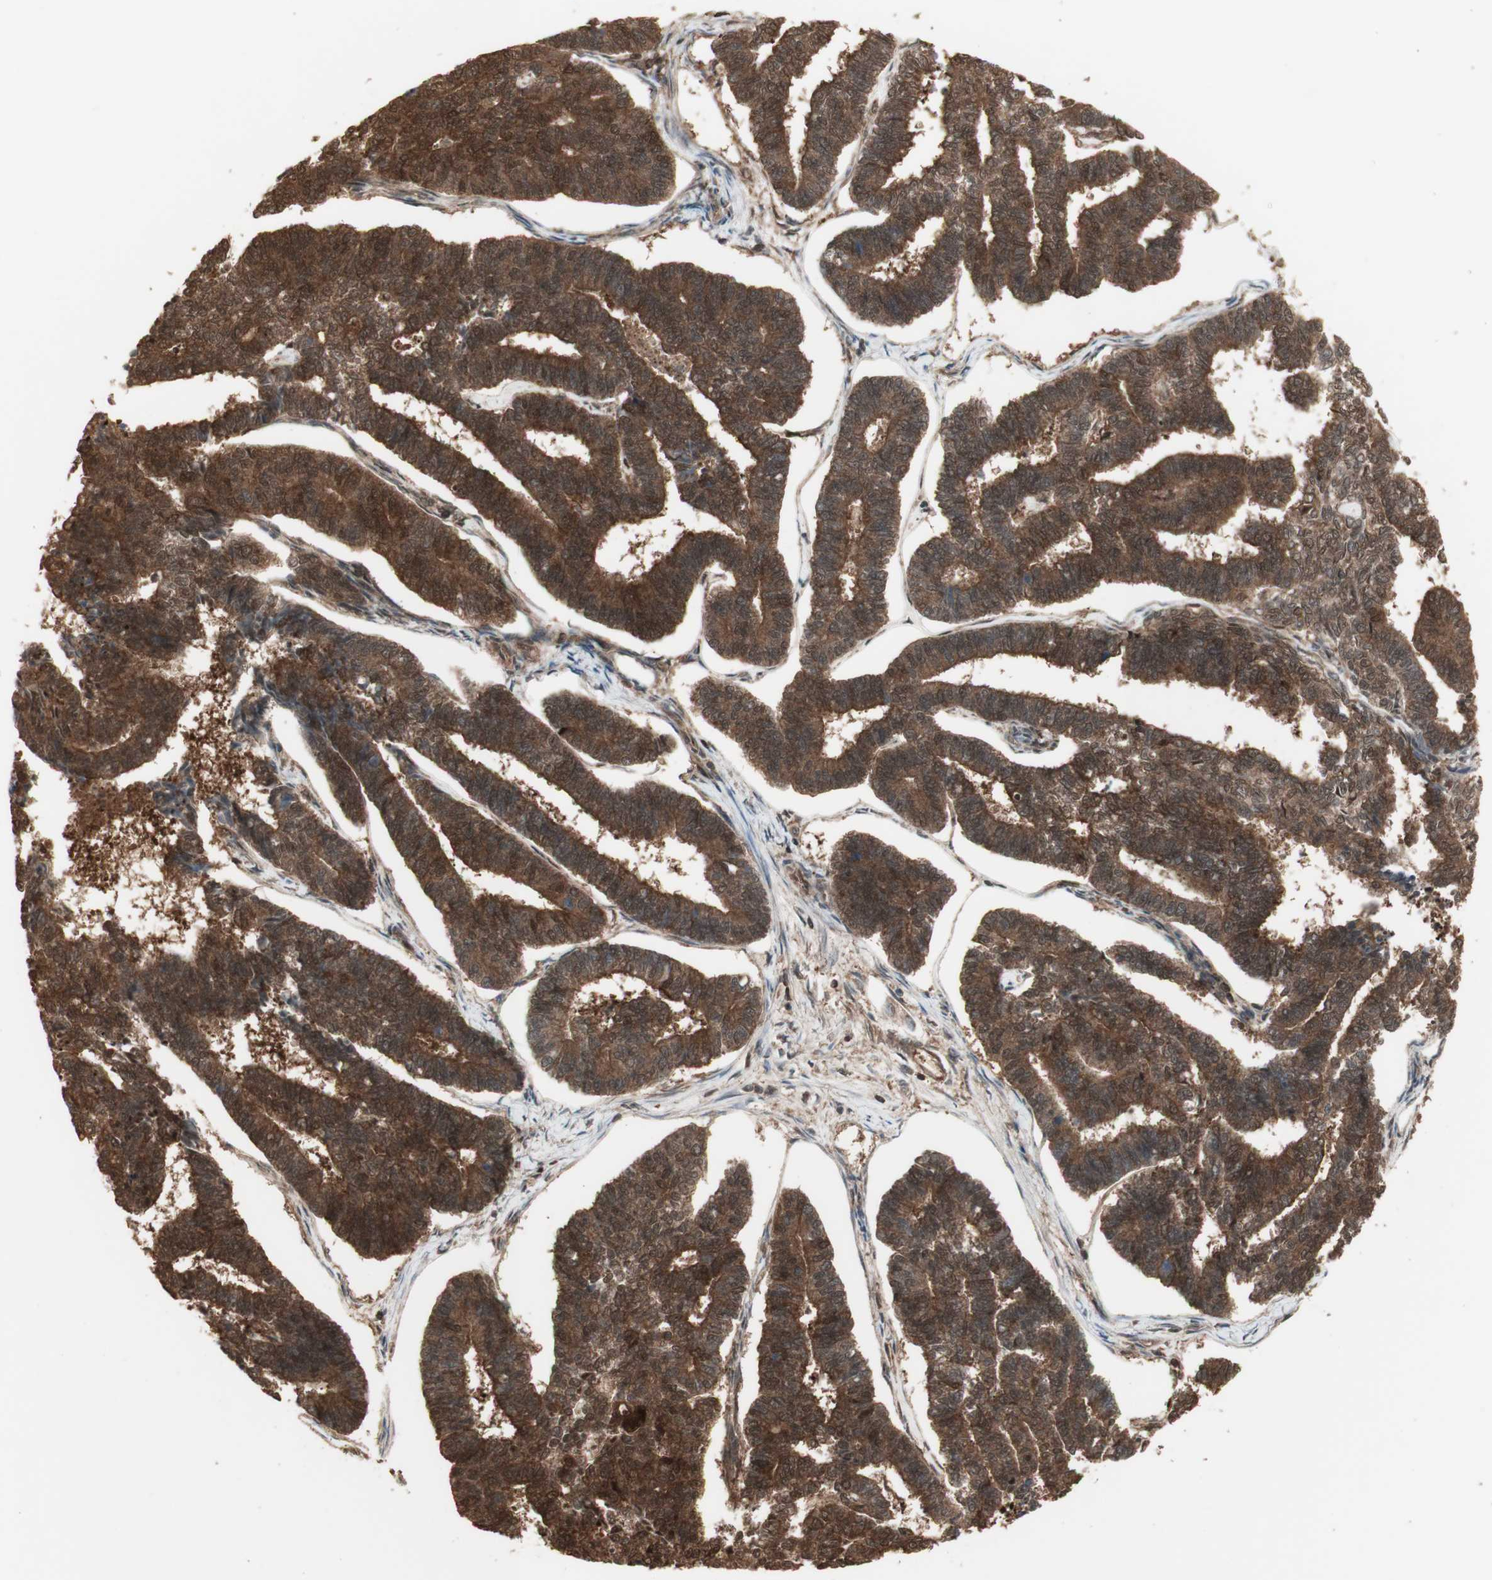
{"staining": {"intensity": "strong", "quantity": ">75%", "location": "cytoplasmic/membranous,nuclear"}, "tissue": "endometrial cancer", "cell_type": "Tumor cells", "image_type": "cancer", "snomed": [{"axis": "morphology", "description": "Adenocarcinoma, NOS"}, {"axis": "topography", "description": "Endometrium"}], "caption": "High-magnification brightfield microscopy of endometrial cancer (adenocarcinoma) stained with DAB (brown) and counterstained with hematoxylin (blue). tumor cells exhibit strong cytoplasmic/membranous and nuclear expression is present in approximately>75% of cells.", "gene": "YWHAB", "patient": {"sex": "female", "age": 70}}